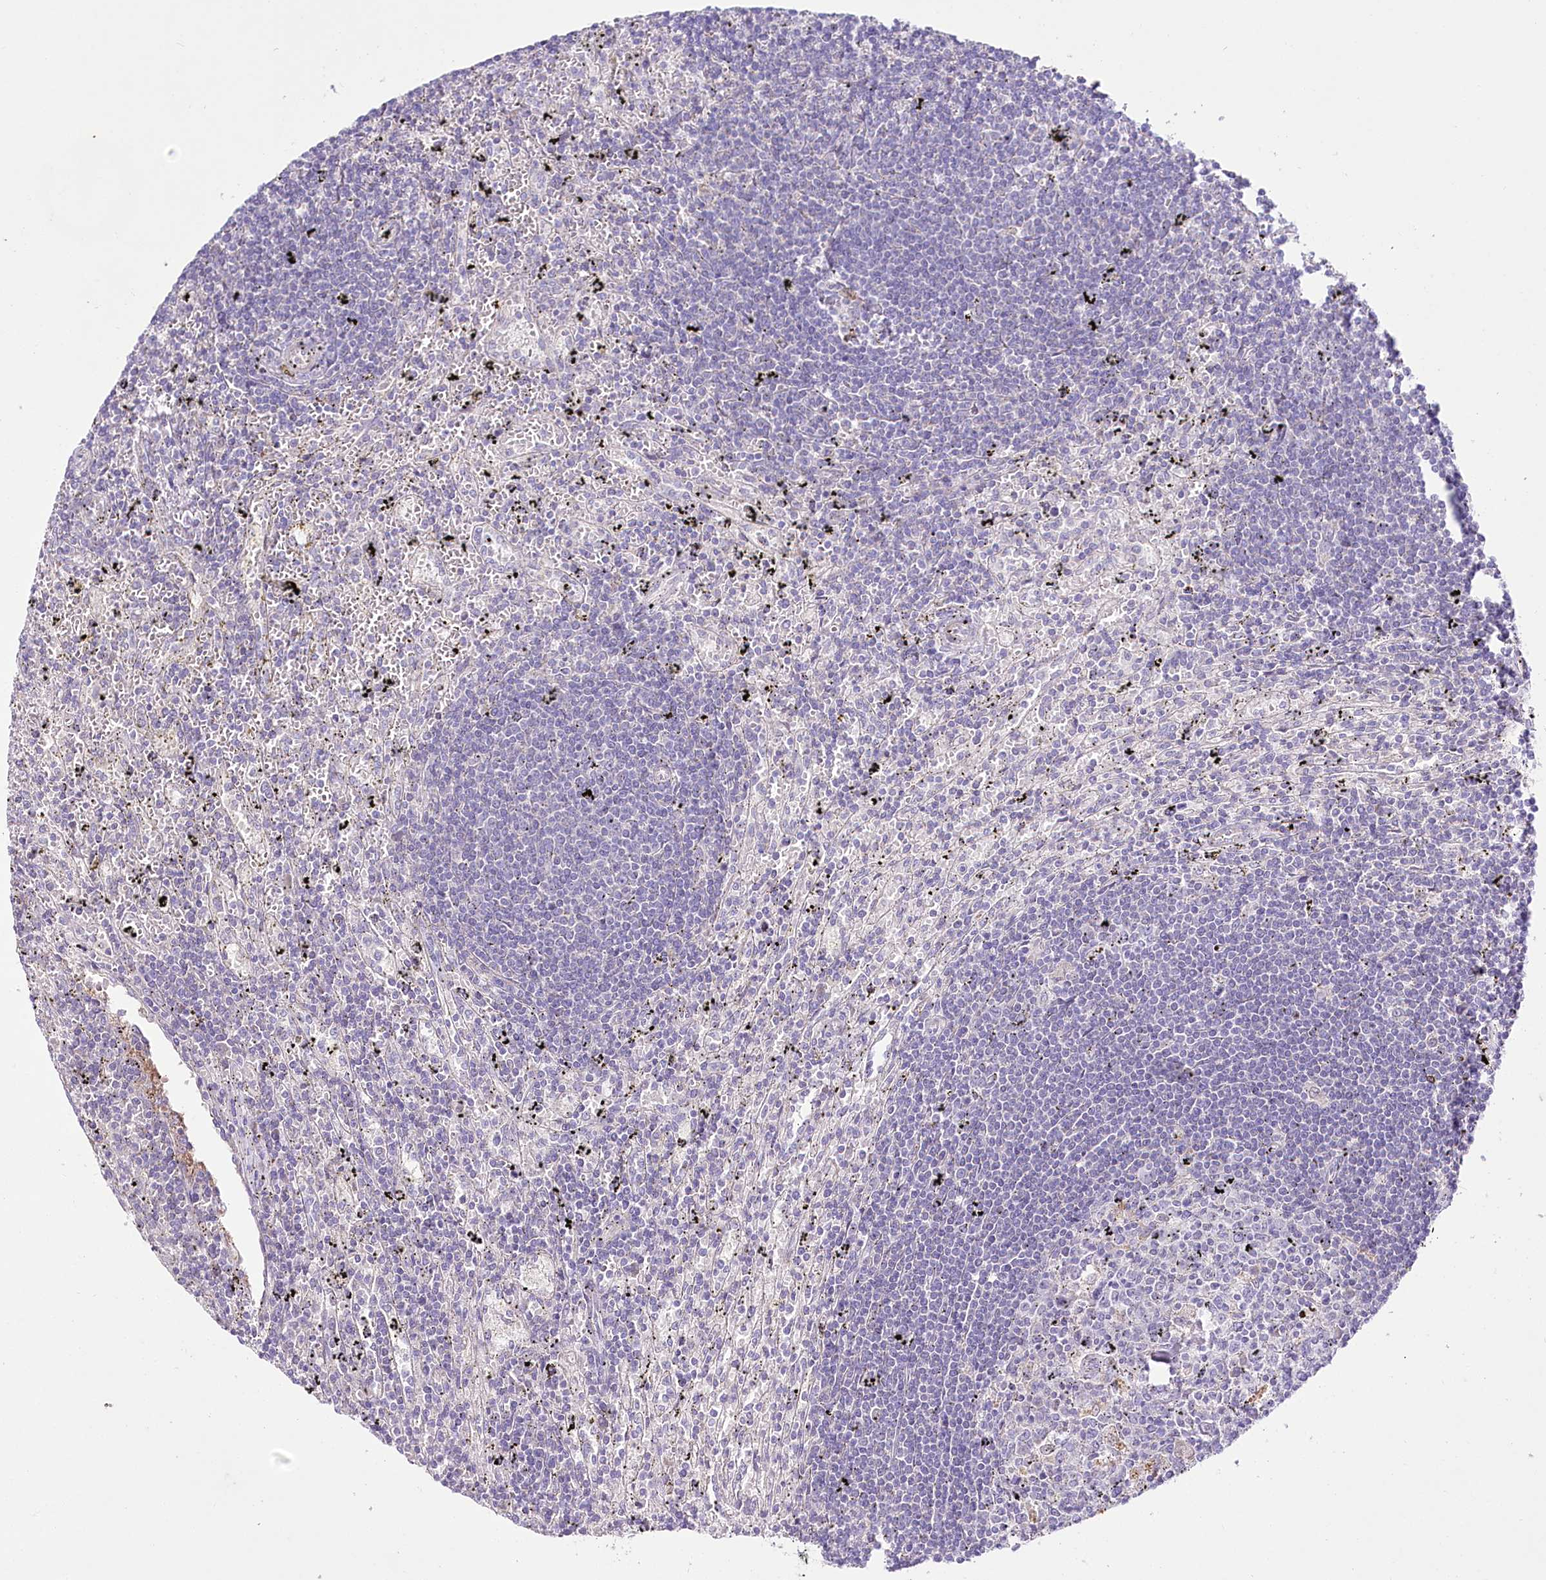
{"staining": {"intensity": "negative", "quantity": "none", "location": "none"}, "tissue": "lymphoma", "cell_type": "Tumor cells", "image_type": "cancer", "snomed": [{"axis": "morphology", "description": "Malignant lymphoma, non-Hodgkin's type, Low grade"}, {"axis": "topography", "description": "Spleen"}], "caption": "An immunohistochemistry histopathology image of lymphoma is shown. There is no staining in tumor cells of lymphoma.", "gene": "LRRC14B", "patient": {"sex": "male", "age": 76}}